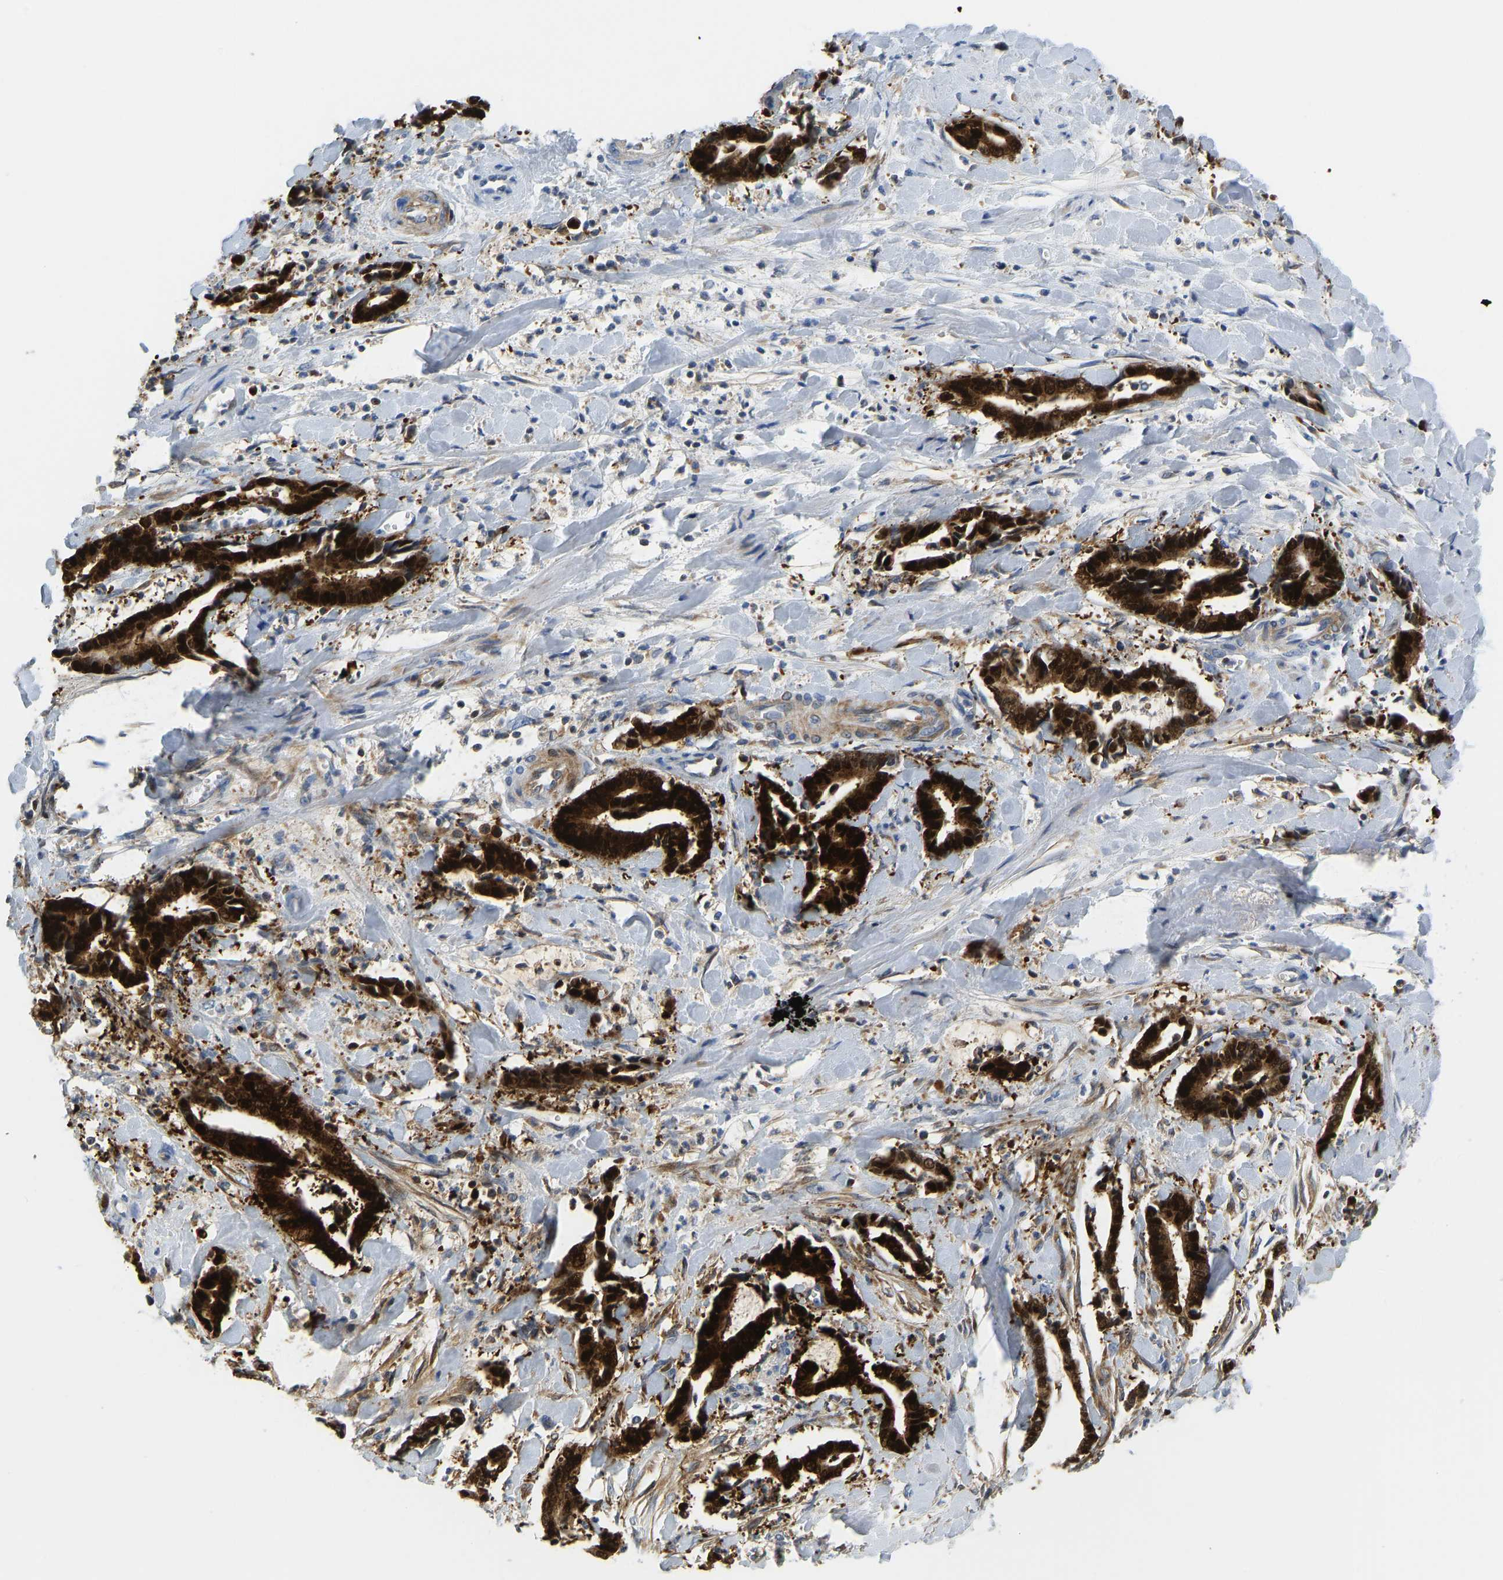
{"staining": {"intensity": "strong", "quantity": ">75%", "location": "cytoplasmic/membranous,nuclear"}, "tissue": "cervical cancer", "cell_type": "Tumor cells", "image_type": "cancer", "snomed": [{"axis": "morphology", "description": "Adenocarcinoma, NOS"}, {"axis": "topography", "description": "Cervix"}], "caption": "An image of adenocarcinoma (cervical) stained for a protein reveals strong cytoplasmic/membranous and nuclear brown staining in tumor cells.", "gene": "SERPINB3", "patient": {"sex": "female", "age": 44}}